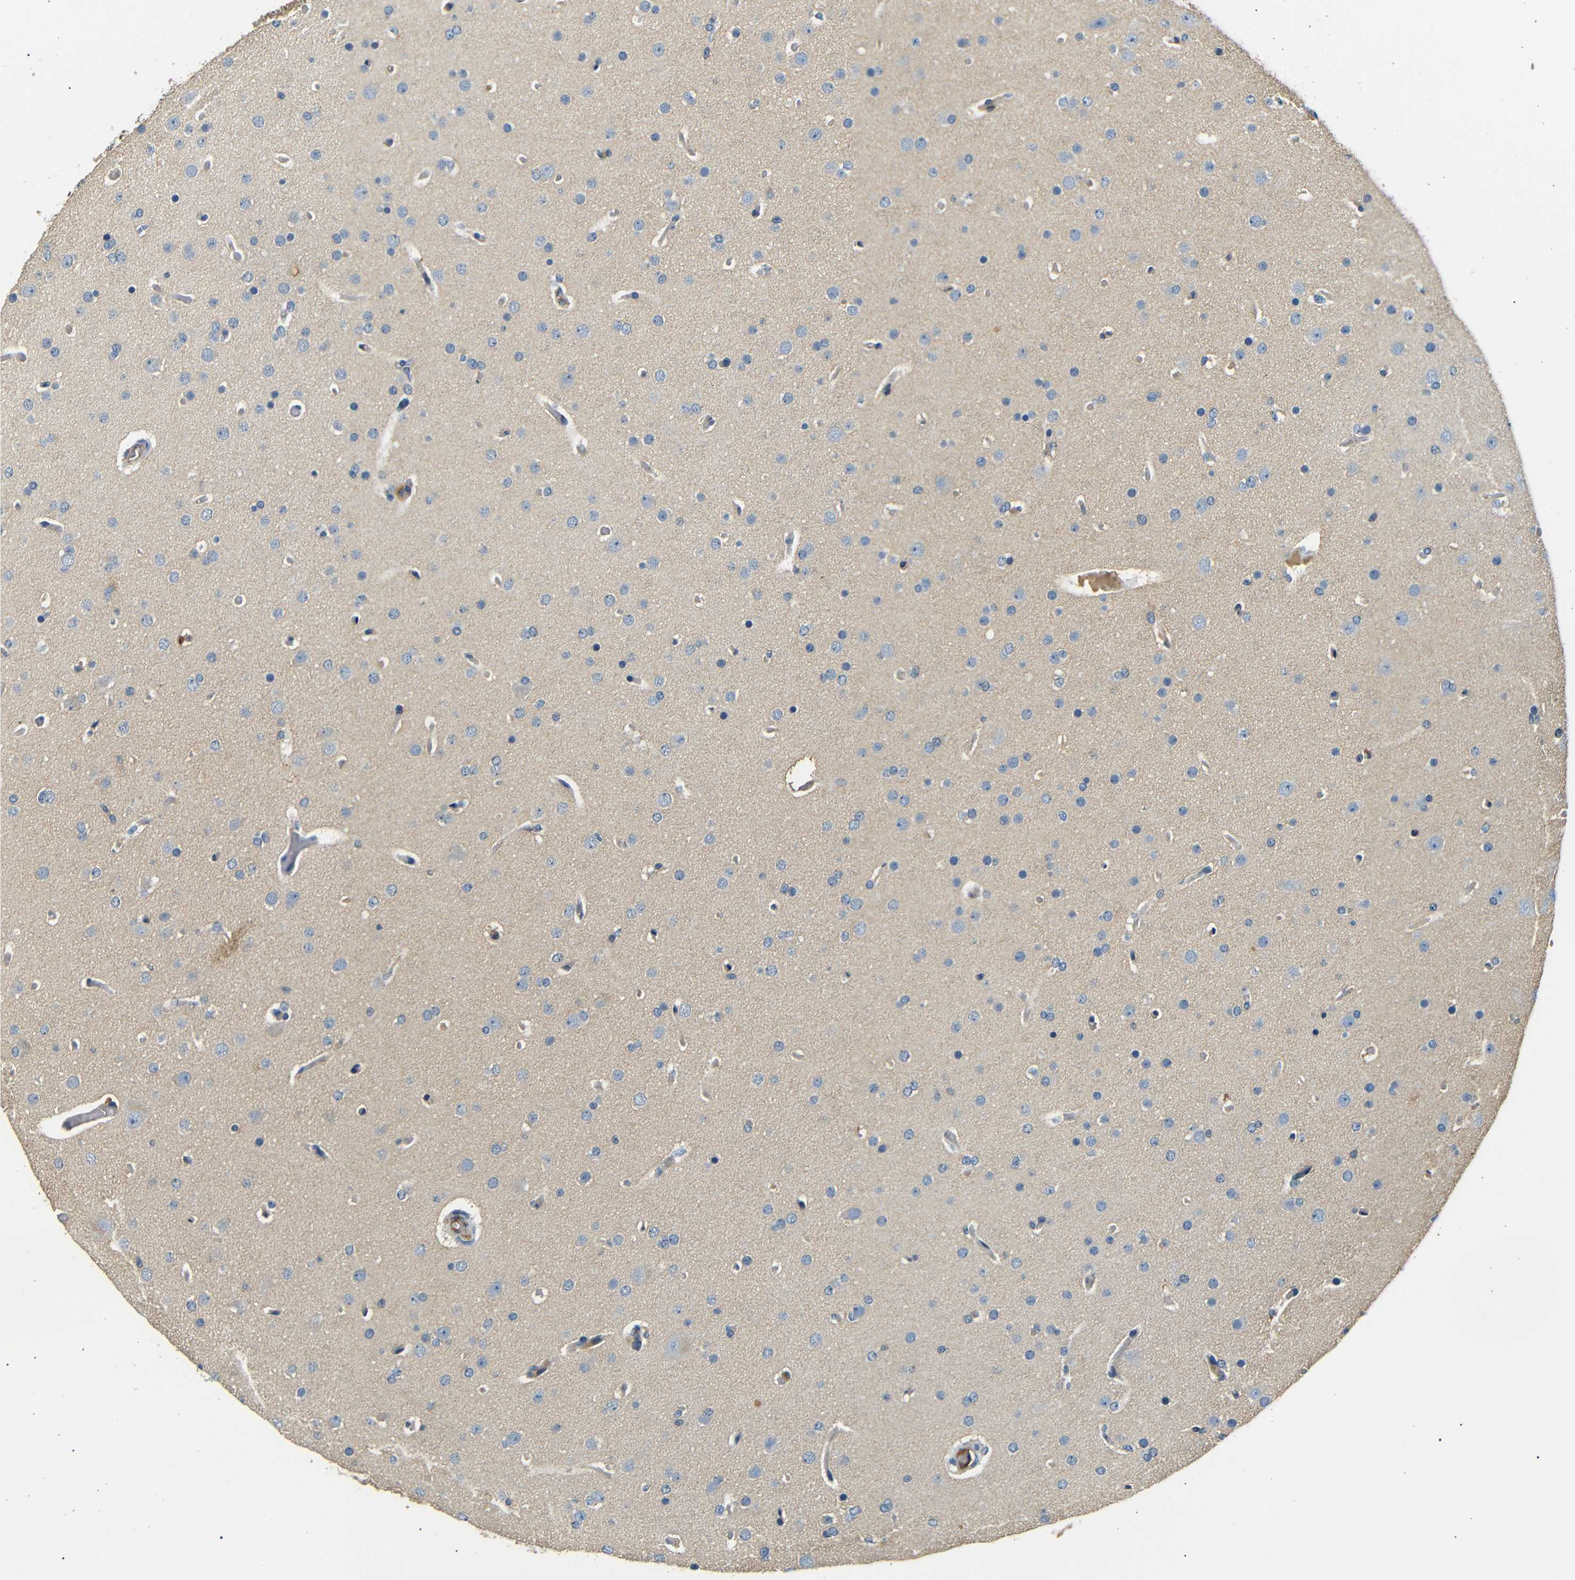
{"staining": {"intensity": "negative", "quantity": "none", "location": "none"}, "tissue": "glioma", "cell_type": "Tumor cells", "image_type": "cancer", "snomed": [{"axis": "morphology", "description": "Glioma, malignant, High grade"}, {"axis": "topography", "description": "Cerebral cortex"}], "caption": "This is an IHC photomicrograph of human glioma. There is no expression in tumor cells.", "gene": "LHCGR", "patient": {"sex": "female", "age": 36}}